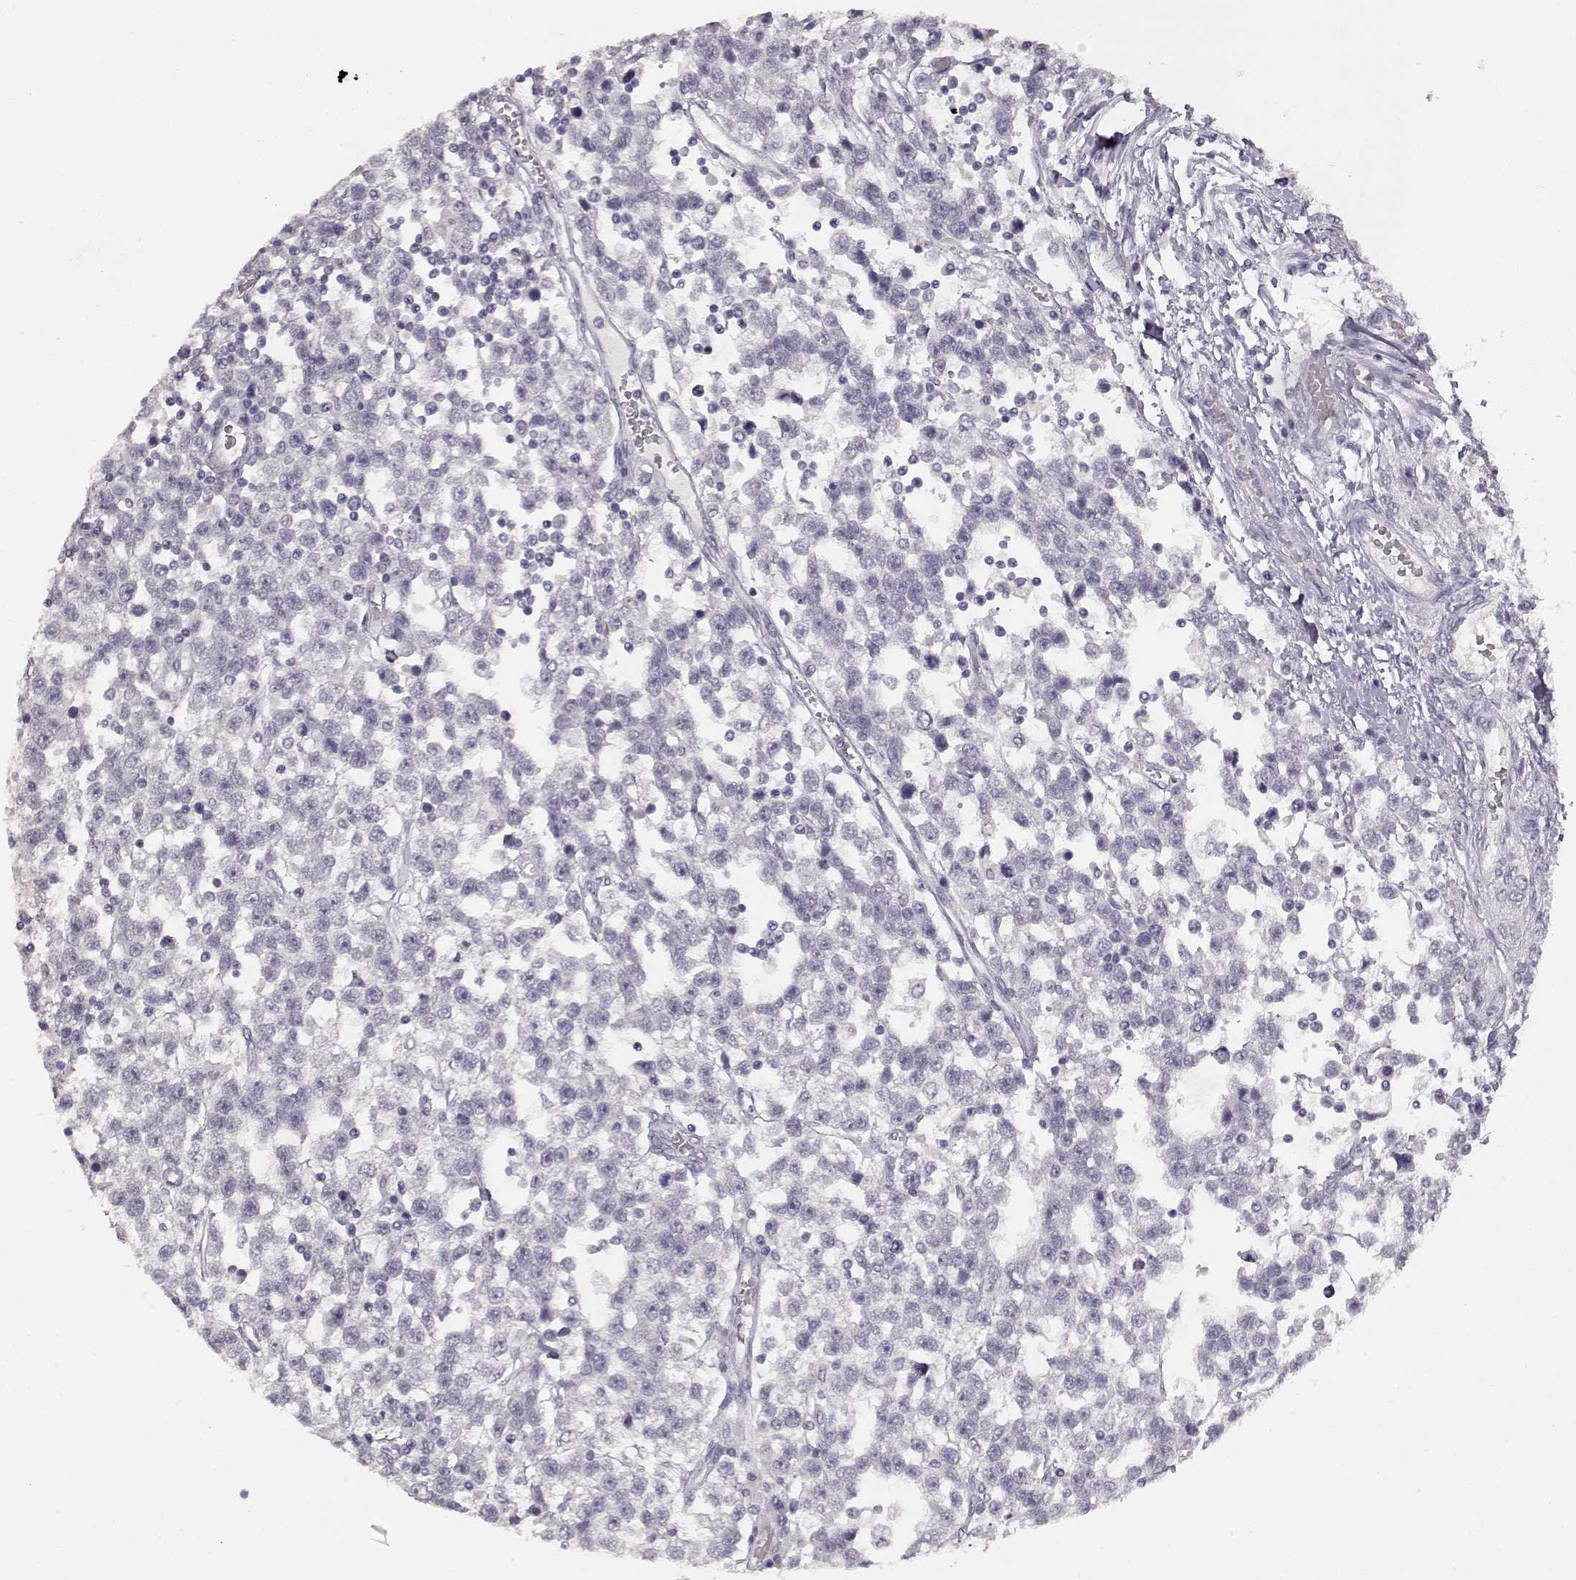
{"staining": {"intensity": "negative", "quantity": "none", "location": "none"}, "tissue": "testis cancer", "cell_type": "Tumor cells", "image_type": "cancer", "snomed": [{"axis": "morphology", "description": "Seminoma, NOS"}, {"axis": "topography", "description": "Testis"}], "caption": "Immunohistochemistry photomicrograph of neoplastic tissue: testis cancer stained with DAB (3,3'-diaminobenzidine) displays no significant protein positivity in tumor cells.", "gene": "TPH2", "patient": {"sex": "male", "age": 34}}